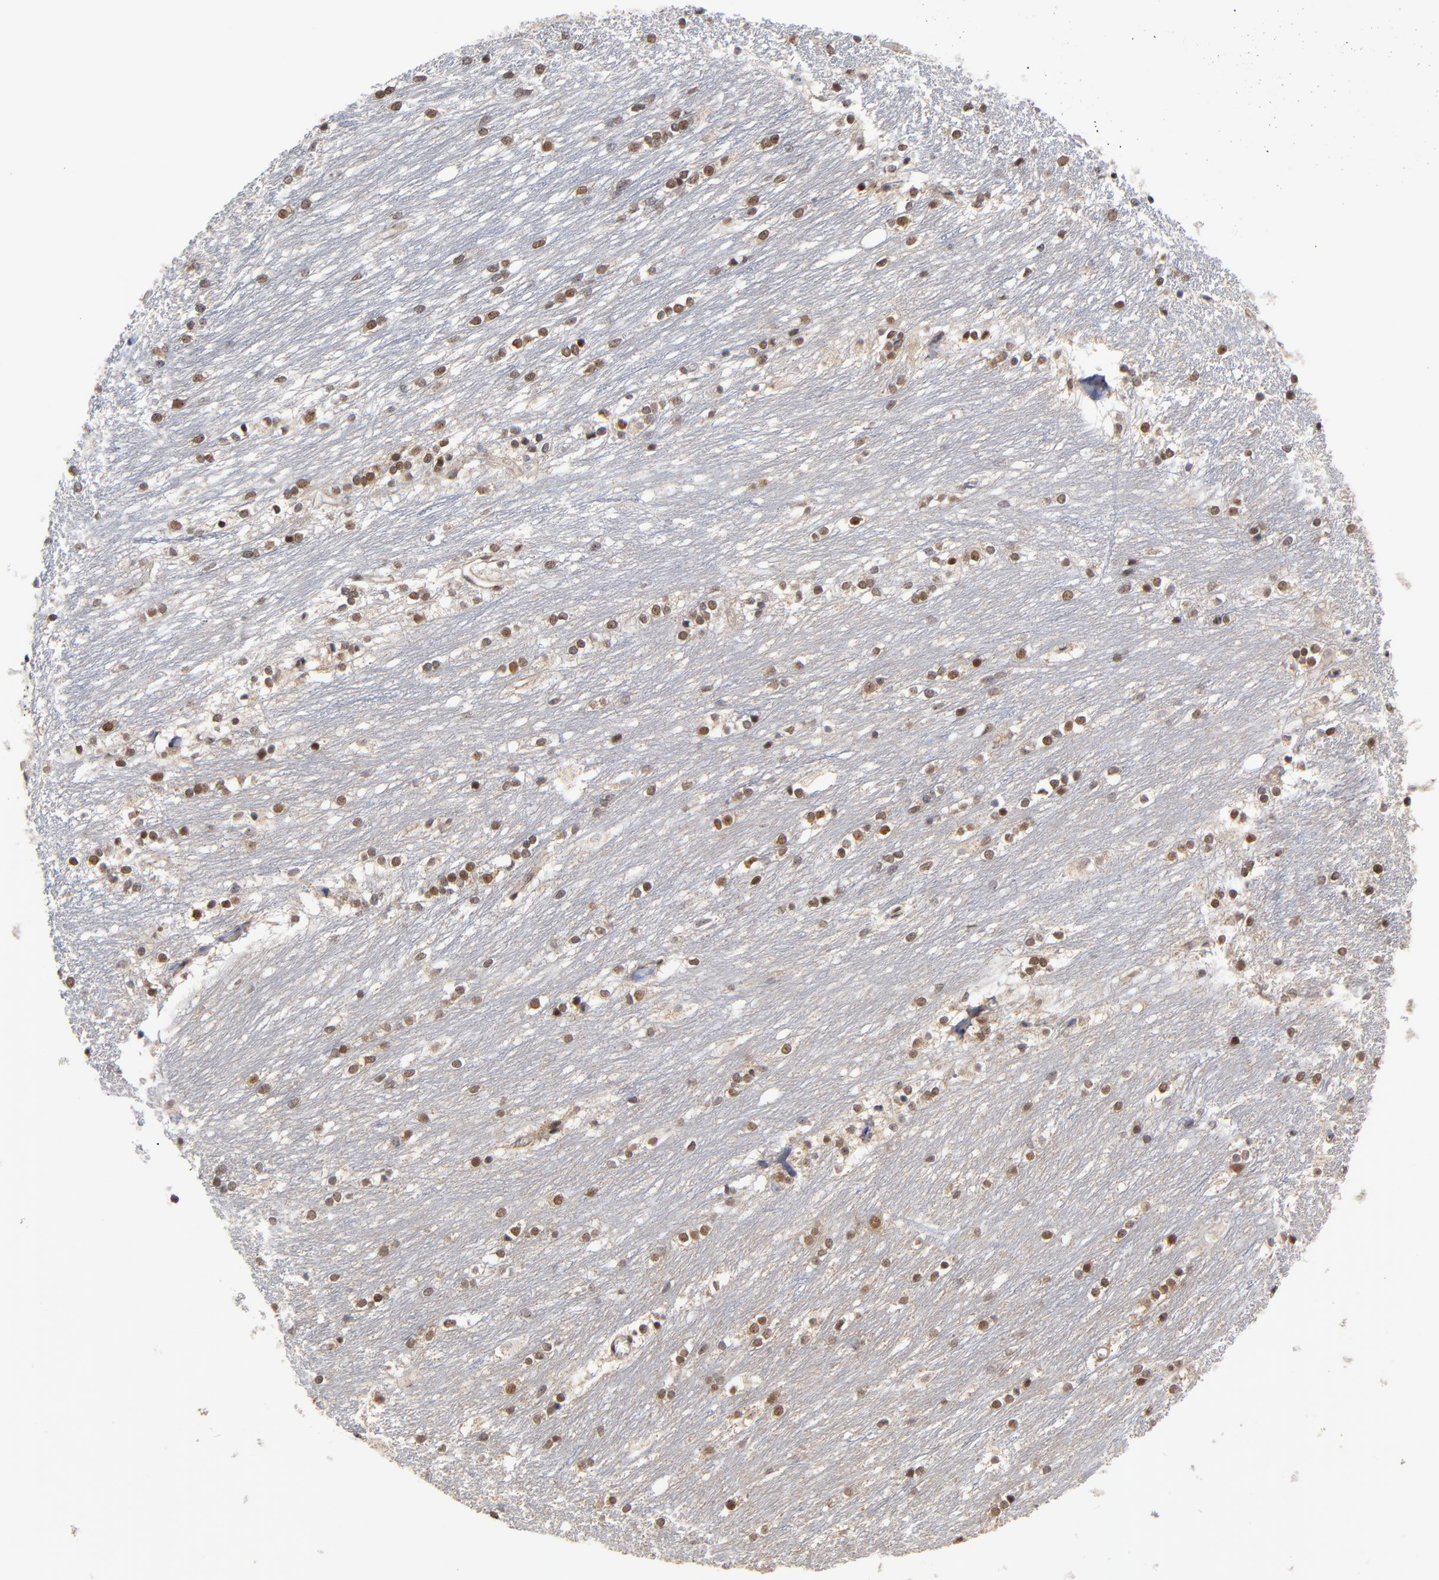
{"staining": {"intensity": "weak", "quantity": "25%-75%", "location": "cytoplasmic/membranous,nuclear"}, "tissue": "caudate", "cell_type": "Glial cells", "image_type": "normal", "snomed": [{"axis": "morphology", "description": "Normal tissue, NOS"}, {"axis": "topography", "description": "Lateral ventricle wall"}], "caption": "Protein staining reveals weak cytoplasmic/membranous,nuclear staining in approximately 25%-75% of glial cells in unremarkable caudate.", "gene": "ZNF419", "patient": {"sex": "female", "age": 19}}